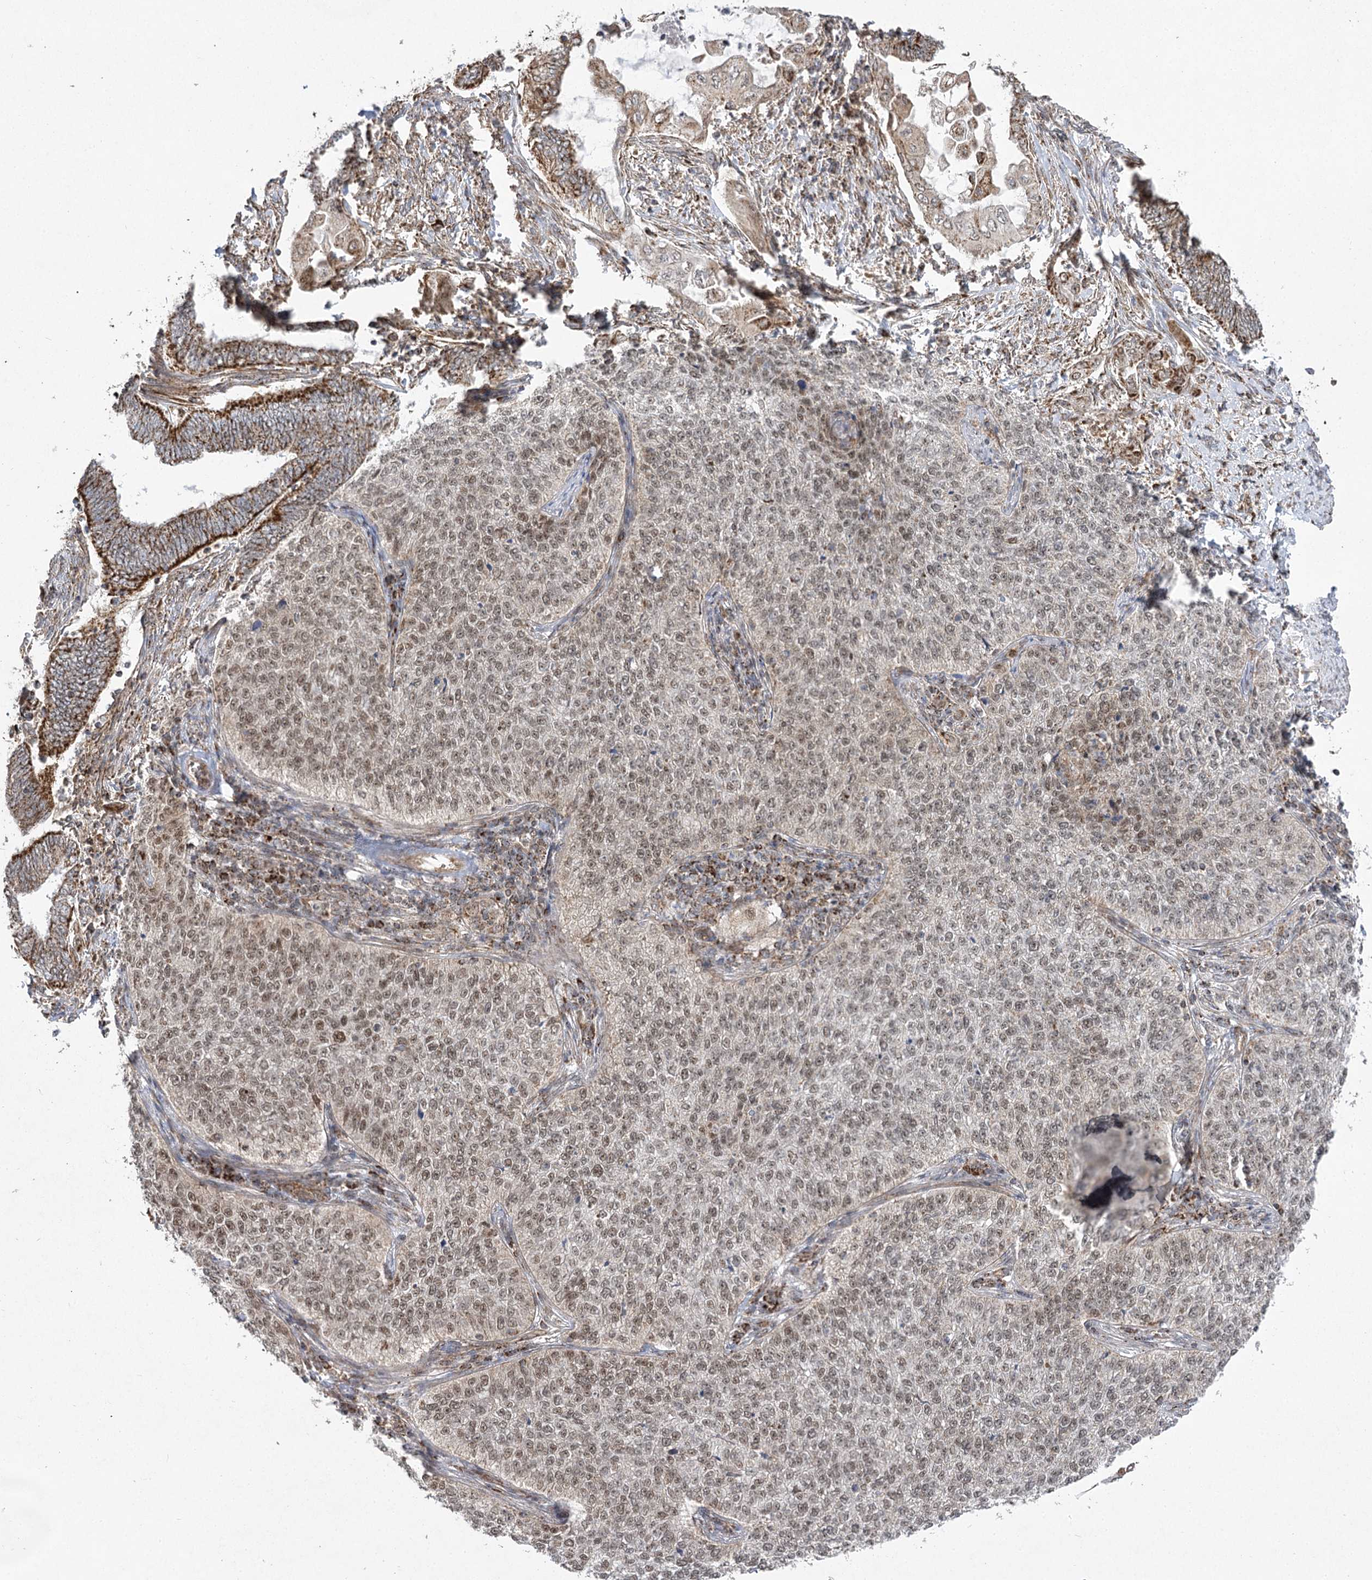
{"staining": {"intensity": "weak", "quantity": "25%-75%", "location": "nuclear"}, "tissue": "cervical cancer", "cell_type": "Tumor cells", "image_type": "cancer", "snomed": [{"axis": "morphology", "description": "Squamous cell carcinoma, NOS"}, {"axis": "topography", "description": "Cervix"}], "caption": "Cervical cancer (squamous cell carcinoma) stained with a protein marker shows weak staining in tumor cells.", "gene": "SLC4A1AP", "patient": {"sex": "female", "age": 35}}